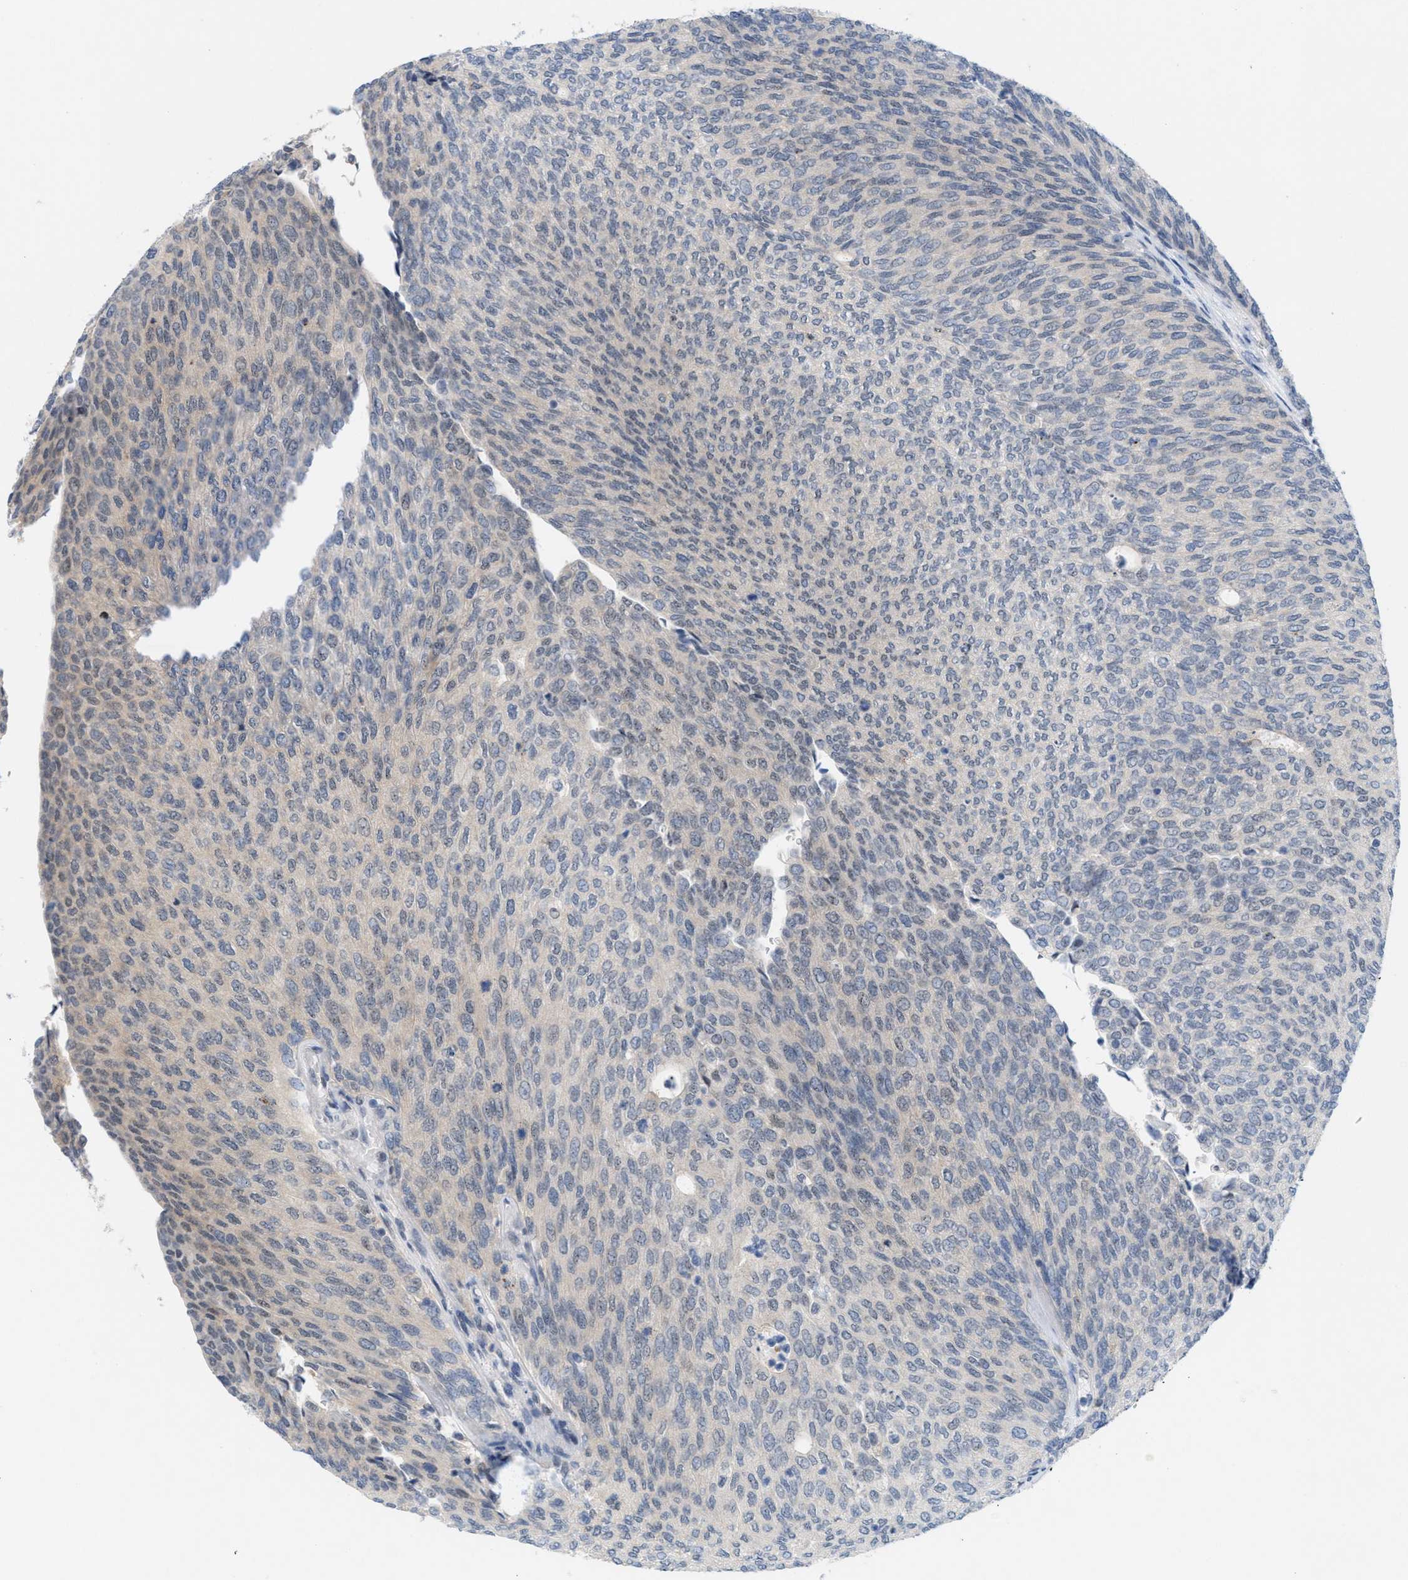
{"staining": {"intensity": "moderate", "quantity": "25%-75%", "location": "cytoplasmic/membranous"}, "tissue": "urothelial cancer", "cell_type": "Tumor cells", "image_type": "cancer", "snomed": [{"axis": "morphology", "description": "Urothelial carcinoma, Low grade"}, {"axis": "topography", "description": "Urinary bladder"}], "caption": "Urothelial cancer tissue exhibits moderate cytoplasmic/membranous expression in about 25%-75% of tumor cells (DAB (3,3'-diaminobenzidine) IHC, brown staining for protein, blue staining for nuclei).", "gene": "WIPI2", "patient": {"sex": "female", "age": 79}}